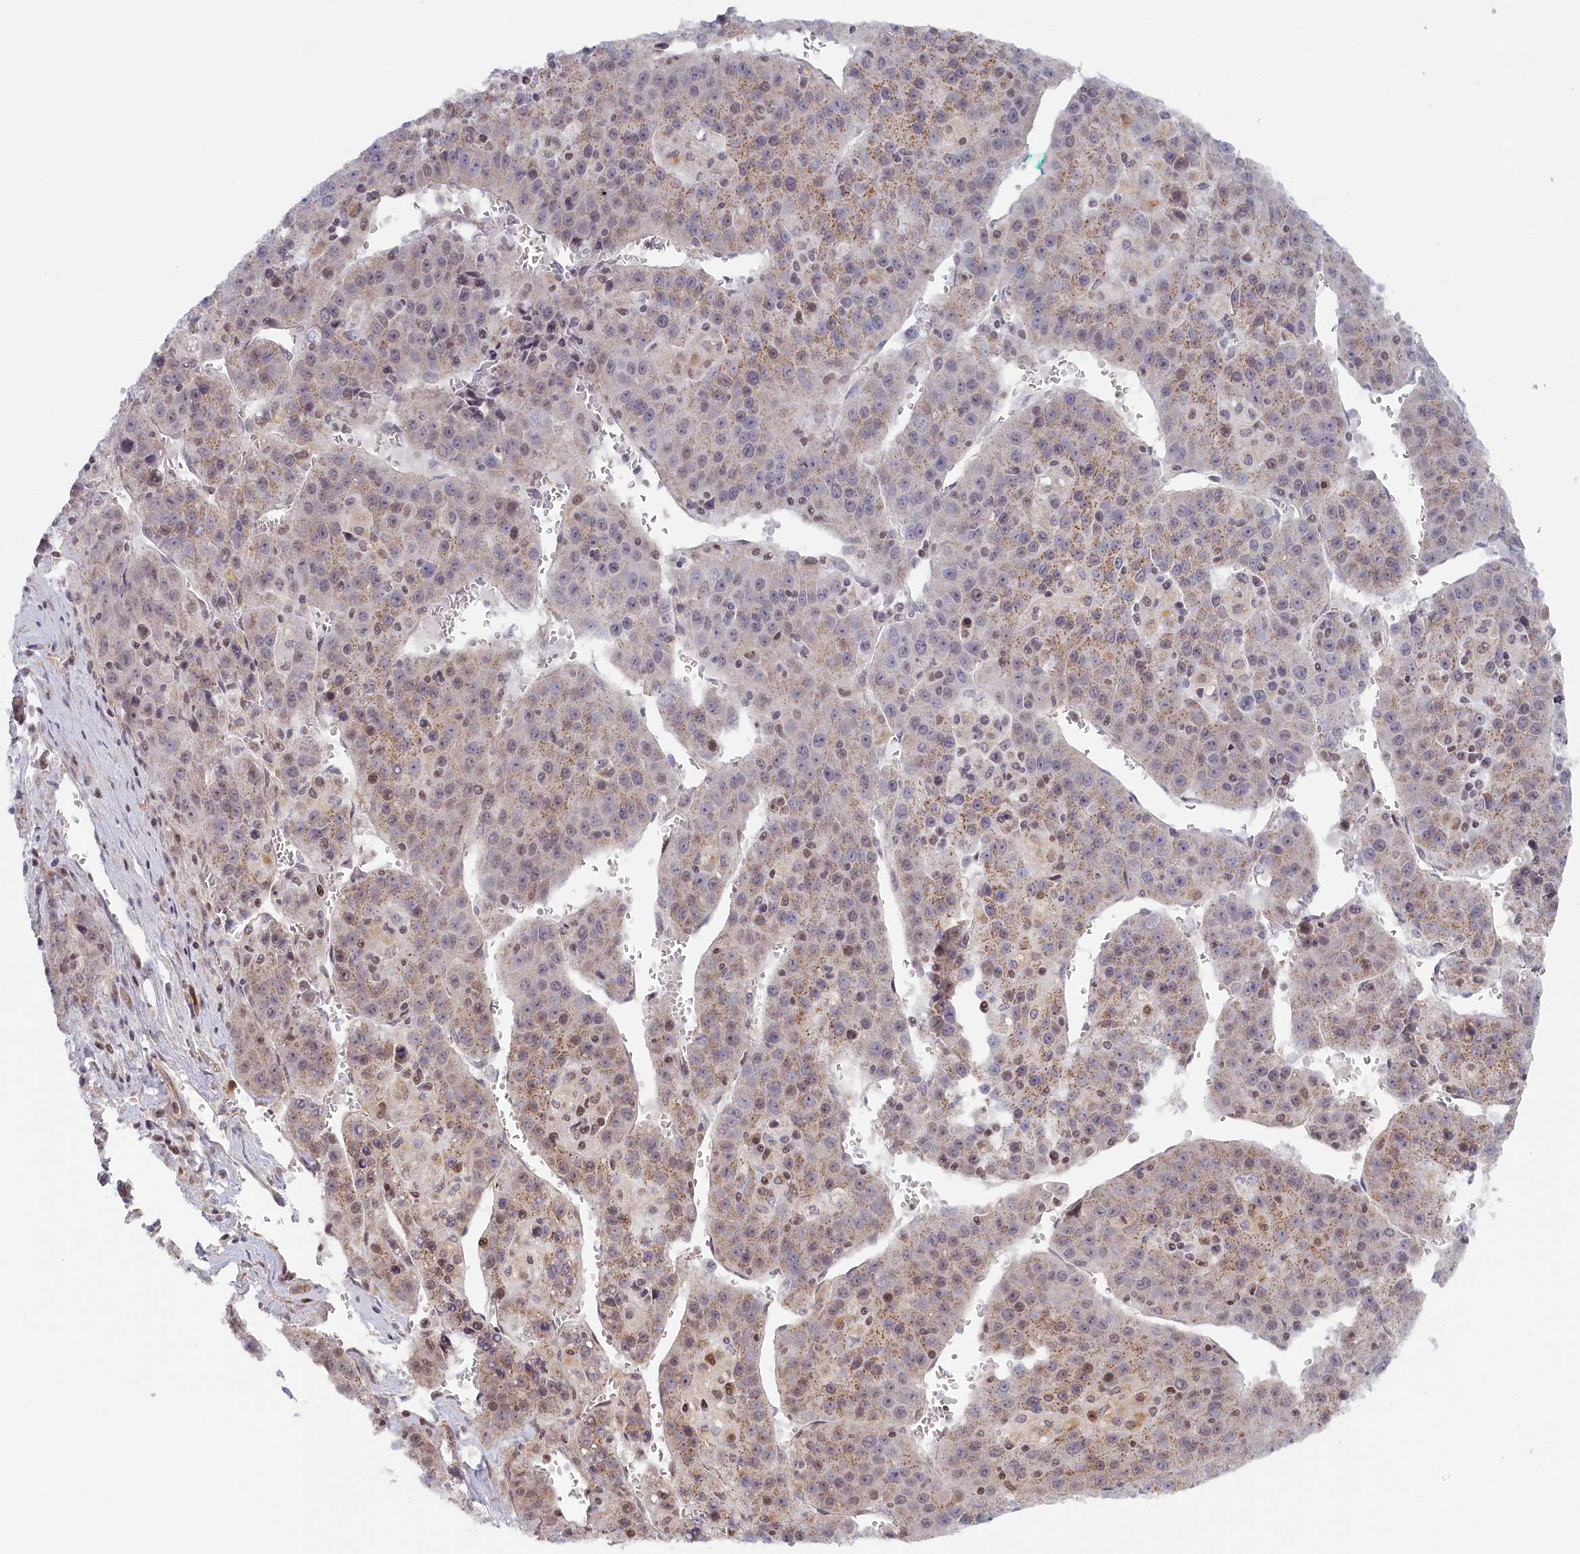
{"staining": {"intensity": "weak", "quantity": "25%-75%", "location": "cytoplasmic/membranous"}, "tissue": "liver cancer", "cell_type": "Tumor cells", "image_type": "cancer", "snomed": [{"axis": "morphology", "description": "Carcinoma, Hepatocellular, NOS"}, {"axis": "topography", "description": "Liver"}], "caption": "Hepatocellular carcinoma (liver) stained with immunohistochemistry (IHC) exhibits weak cytoplasmic/membranous expression in approximately 25%-75% of tumor cells. Using DAB (brown) and hematoxylin (blue) stains, captured at high magnification using brightfield microscopy.", "gene": "INTS4", "patient": {"sex": "female", "age": 53}}